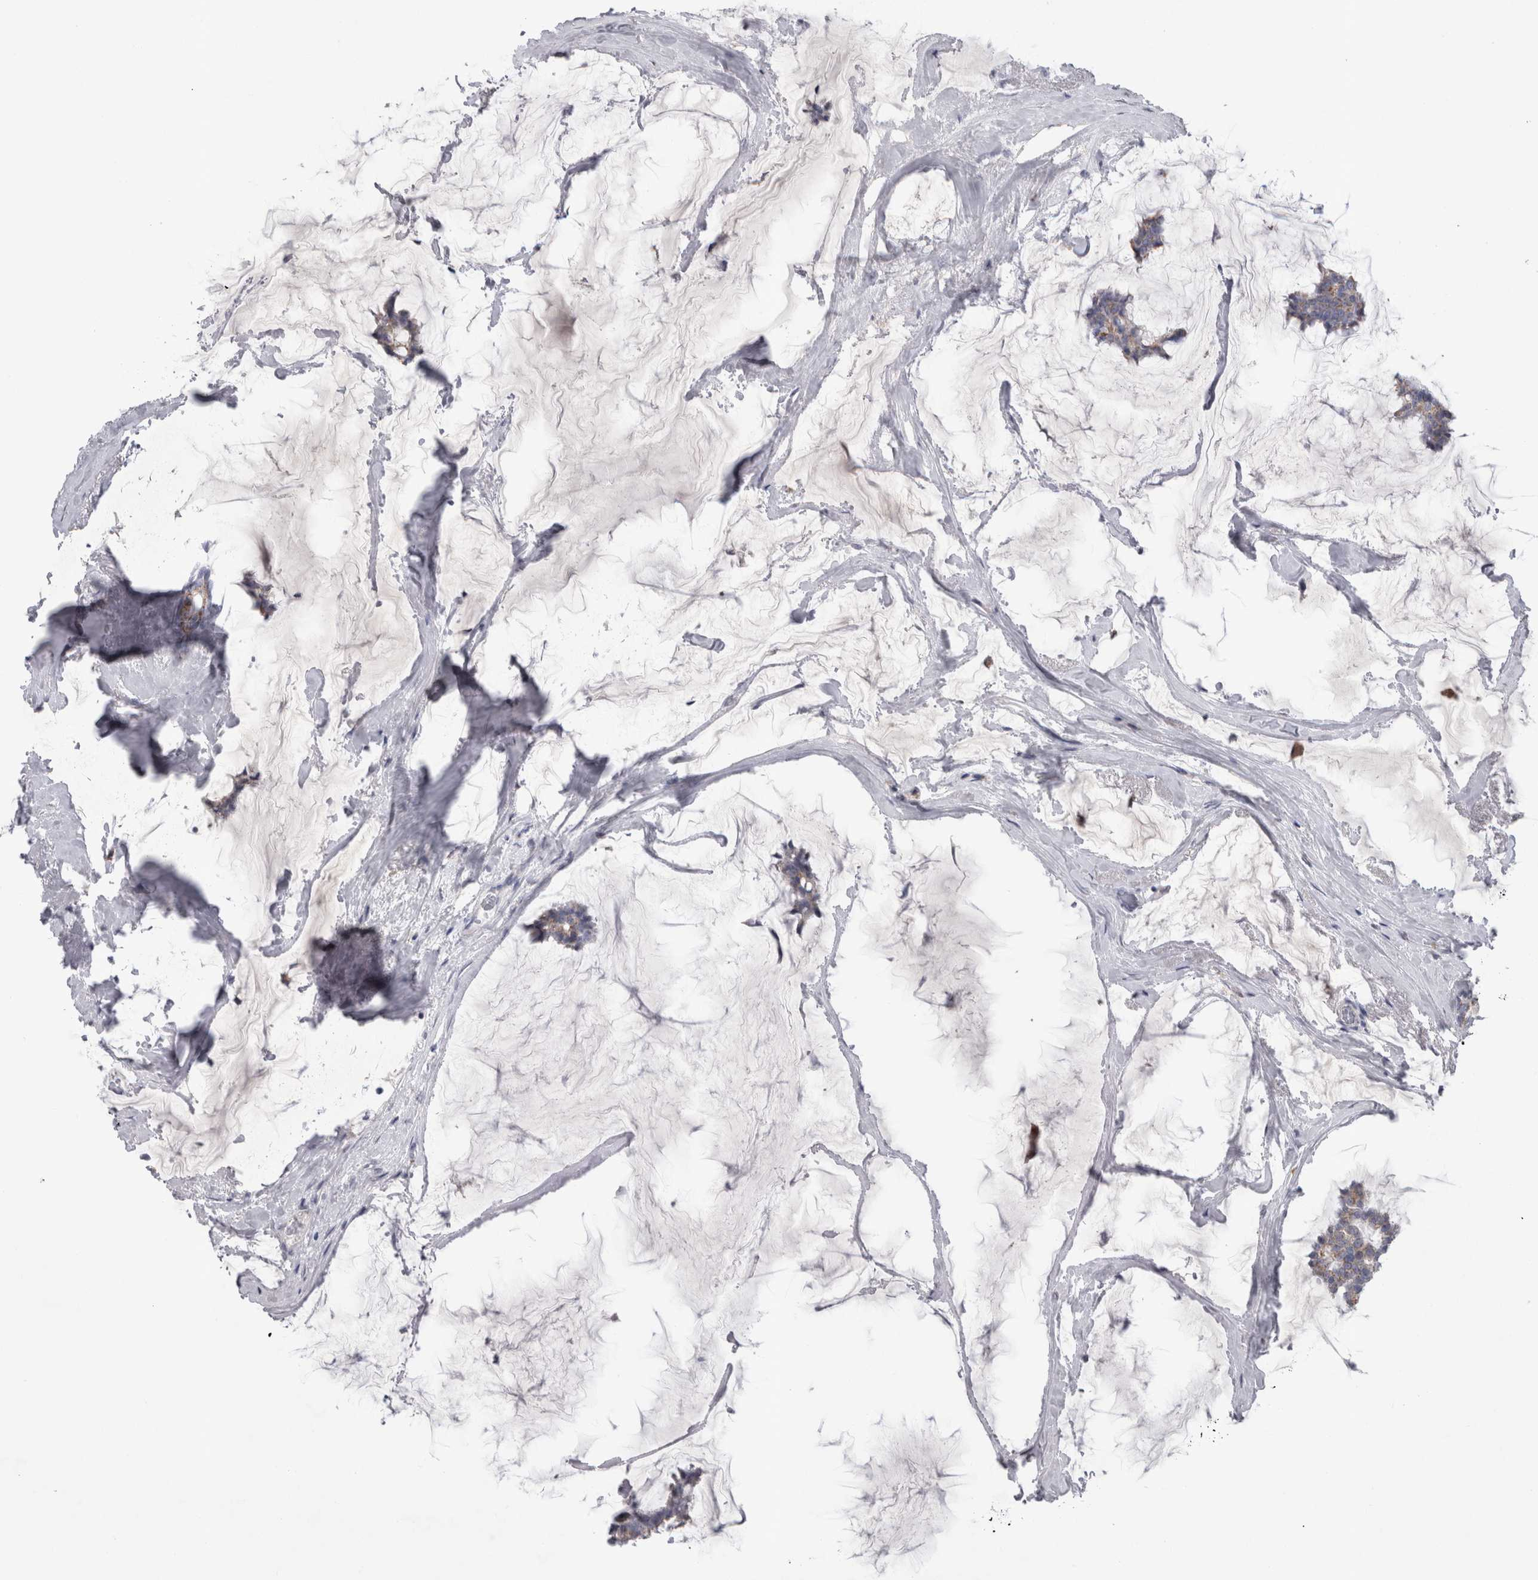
{"staining": {"intensity": "weak", "quantity": "<25%", "location": "cytoplasmic/membranous"}, "tissue": "breast cancer", "cell_type": "Tumor cells", "image_type": "cancer", "snomed": [{"axis": "morphology", "description": "Duct carcinoma"}, {"axis": "topography", "description": "Breast"}], "caption": "IHC of human infiltrating ductal carcinoma (breast) reveals no staining in tumor cells.", "gene": "HDHD3", "patient": {"sex": "female", "age": 93}}